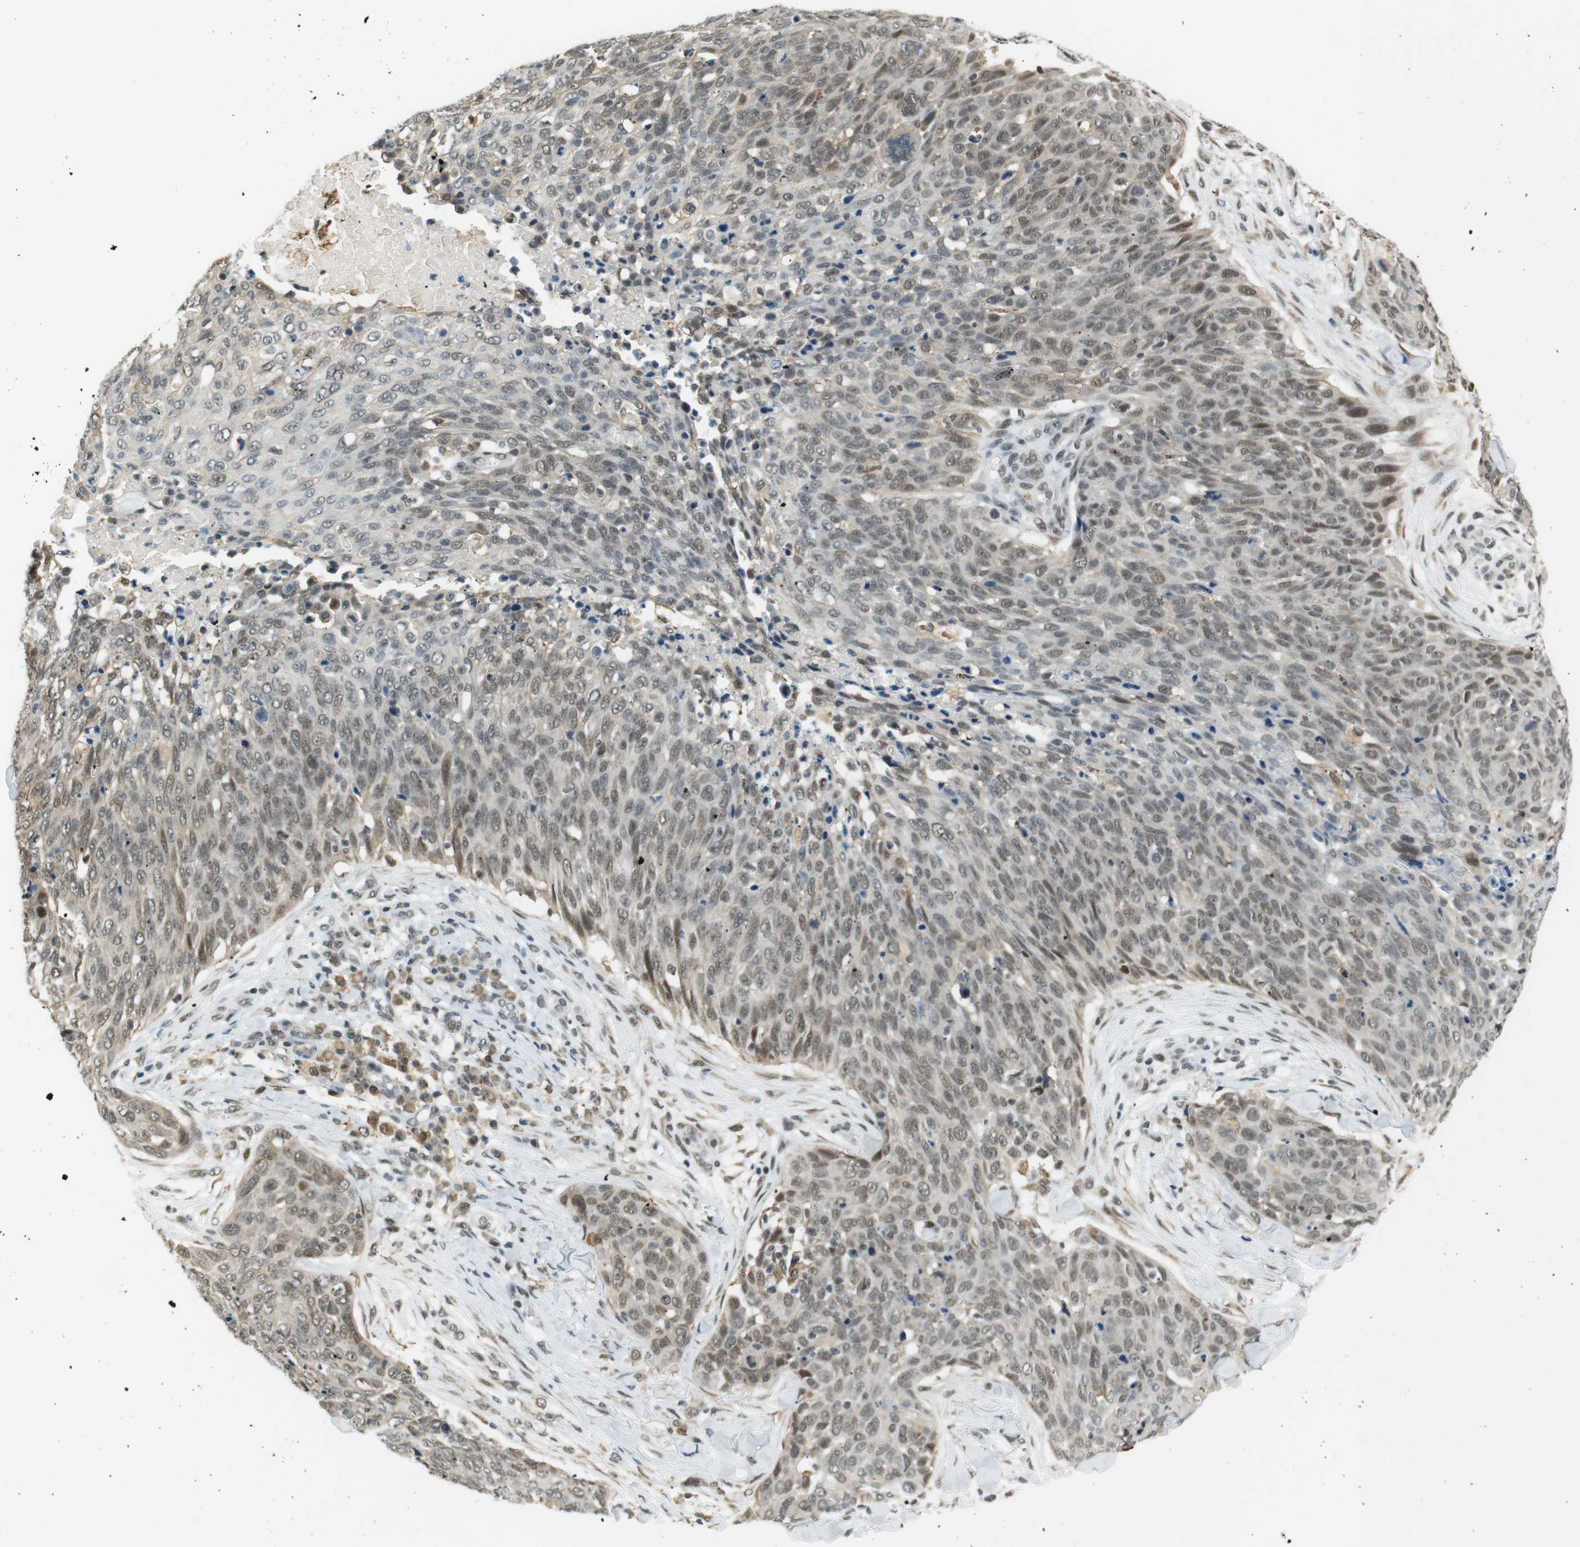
{"staining": {"intensity": "weak", "quantity": ">75%", "location": "nuclear"}, "tissue": "skin cancer", "cell_type": "Tumor cells", "image_type": "cancer", "snomed": [{"axis": "morphology", "description": "Squamous cell carcinoma in situ, NOS"}, {"axis": "morphology", "description": "Squamous cell carcinoma, NOS"}, {"axis": "topography", "description": "Skin"}], "caption": "The histopathology image reveals staining of skin cancer (squamous cell carcinoma in situ), revealing weak nuclear protein staining (brown color) within tumor cells. (Brightfield microscopy of DAB IHC at high magnification).", "gene": "RNF38", "patient": {"sex": "male", "age": 93}}